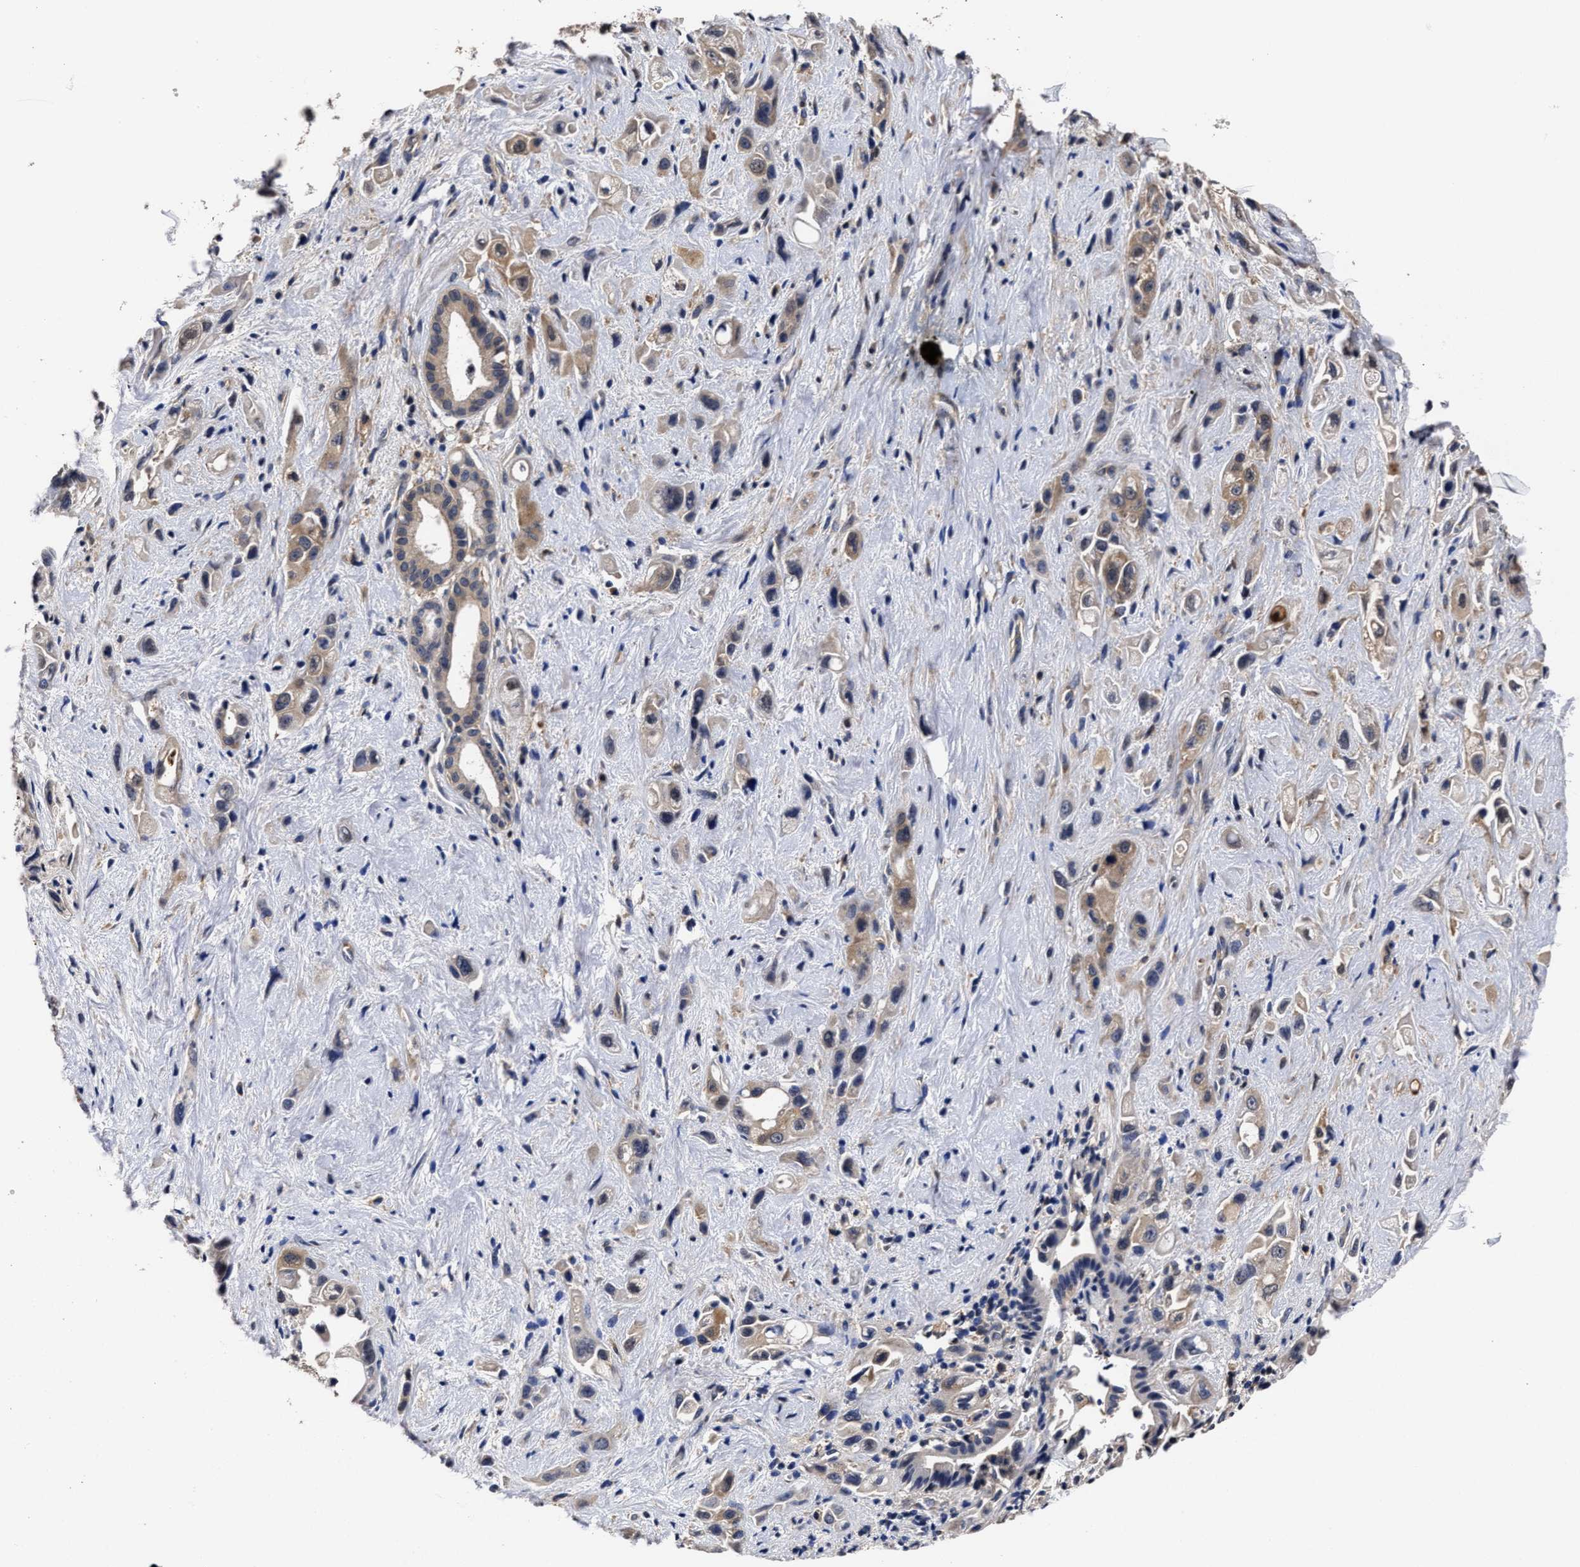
{"staining": {"intensity": "weak", "quantity": "<25%", "location": "cytoplasmic/membranous"}, "tissue": "pancreatic cancer", "cell_type": "Tumor cells", "image_type": "cancer", "snomed": [{"axis": "morphology", "description": "Adenocarcinoma, NOS"}, {"axis": "topography", "description": "Pancreas"}], "caption": "This is an immunohistochemistry photomicrograph of human pancreatic adenocarcinoma. There is no staining in tumor cells.", "gene": "SOCS5", "patient": {"sex": "female", "age": 66}}